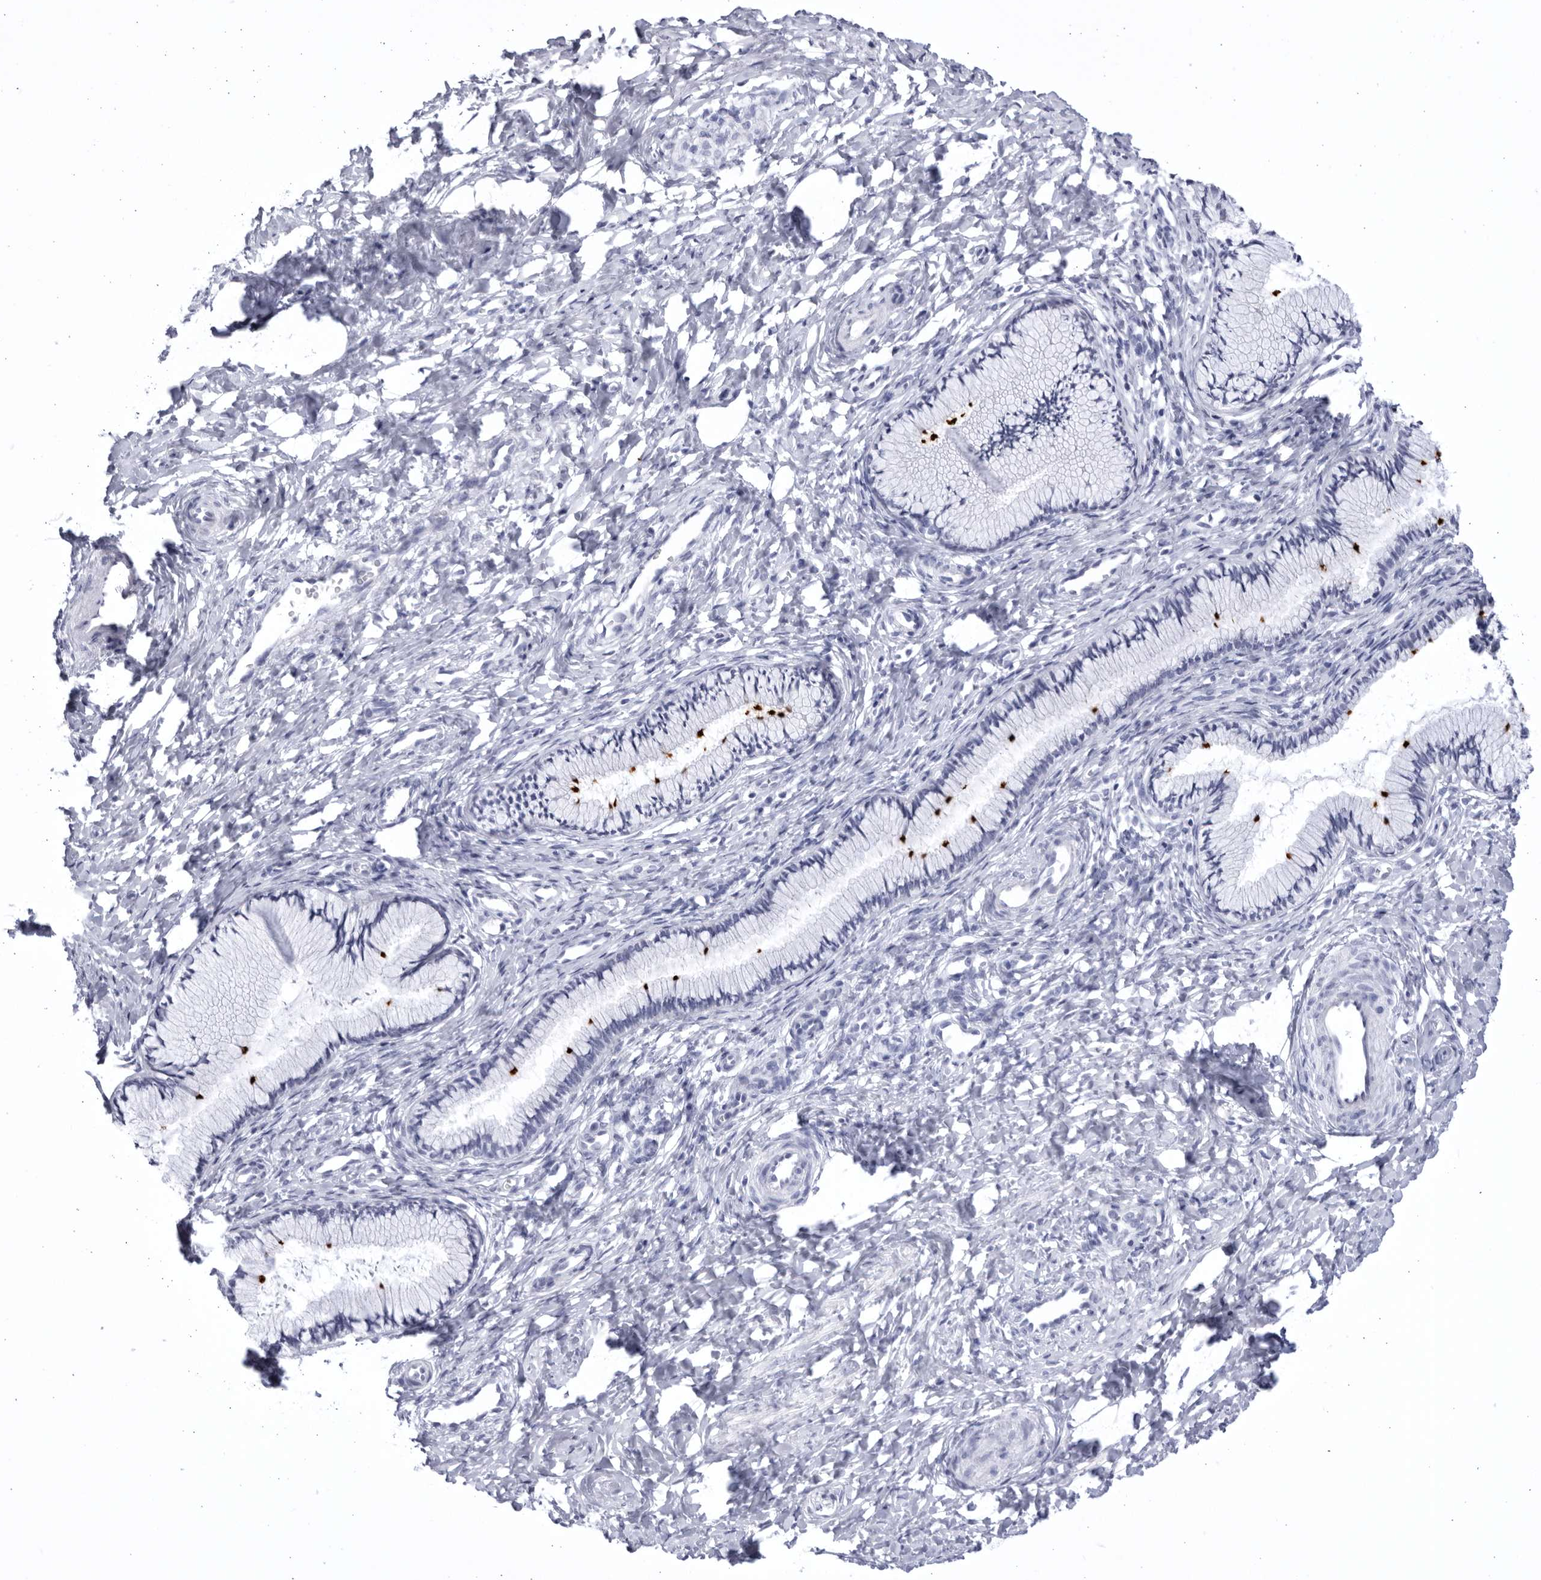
{"staining": {"intensity": "moderate", "quantity": "<25%", "location": "cytoplasmic/membranous"}, "tissue": "cervix", "cell_type": "Glandular cells", "image_type": "normal", "snomed": [{"axis": "morphology", "description": "Normal tissue, NOS"}, {"axis": "topography", "description": "Cervix"}], "caption": "Approximately <25% of glandular cells in unremarkable cervix display moderate cytoplasmic/membranous protein positivity as visualized by brown immunohistochemical staining.", "gene": "CCDC181", "patient": {"sex": "female", "age": 27}}